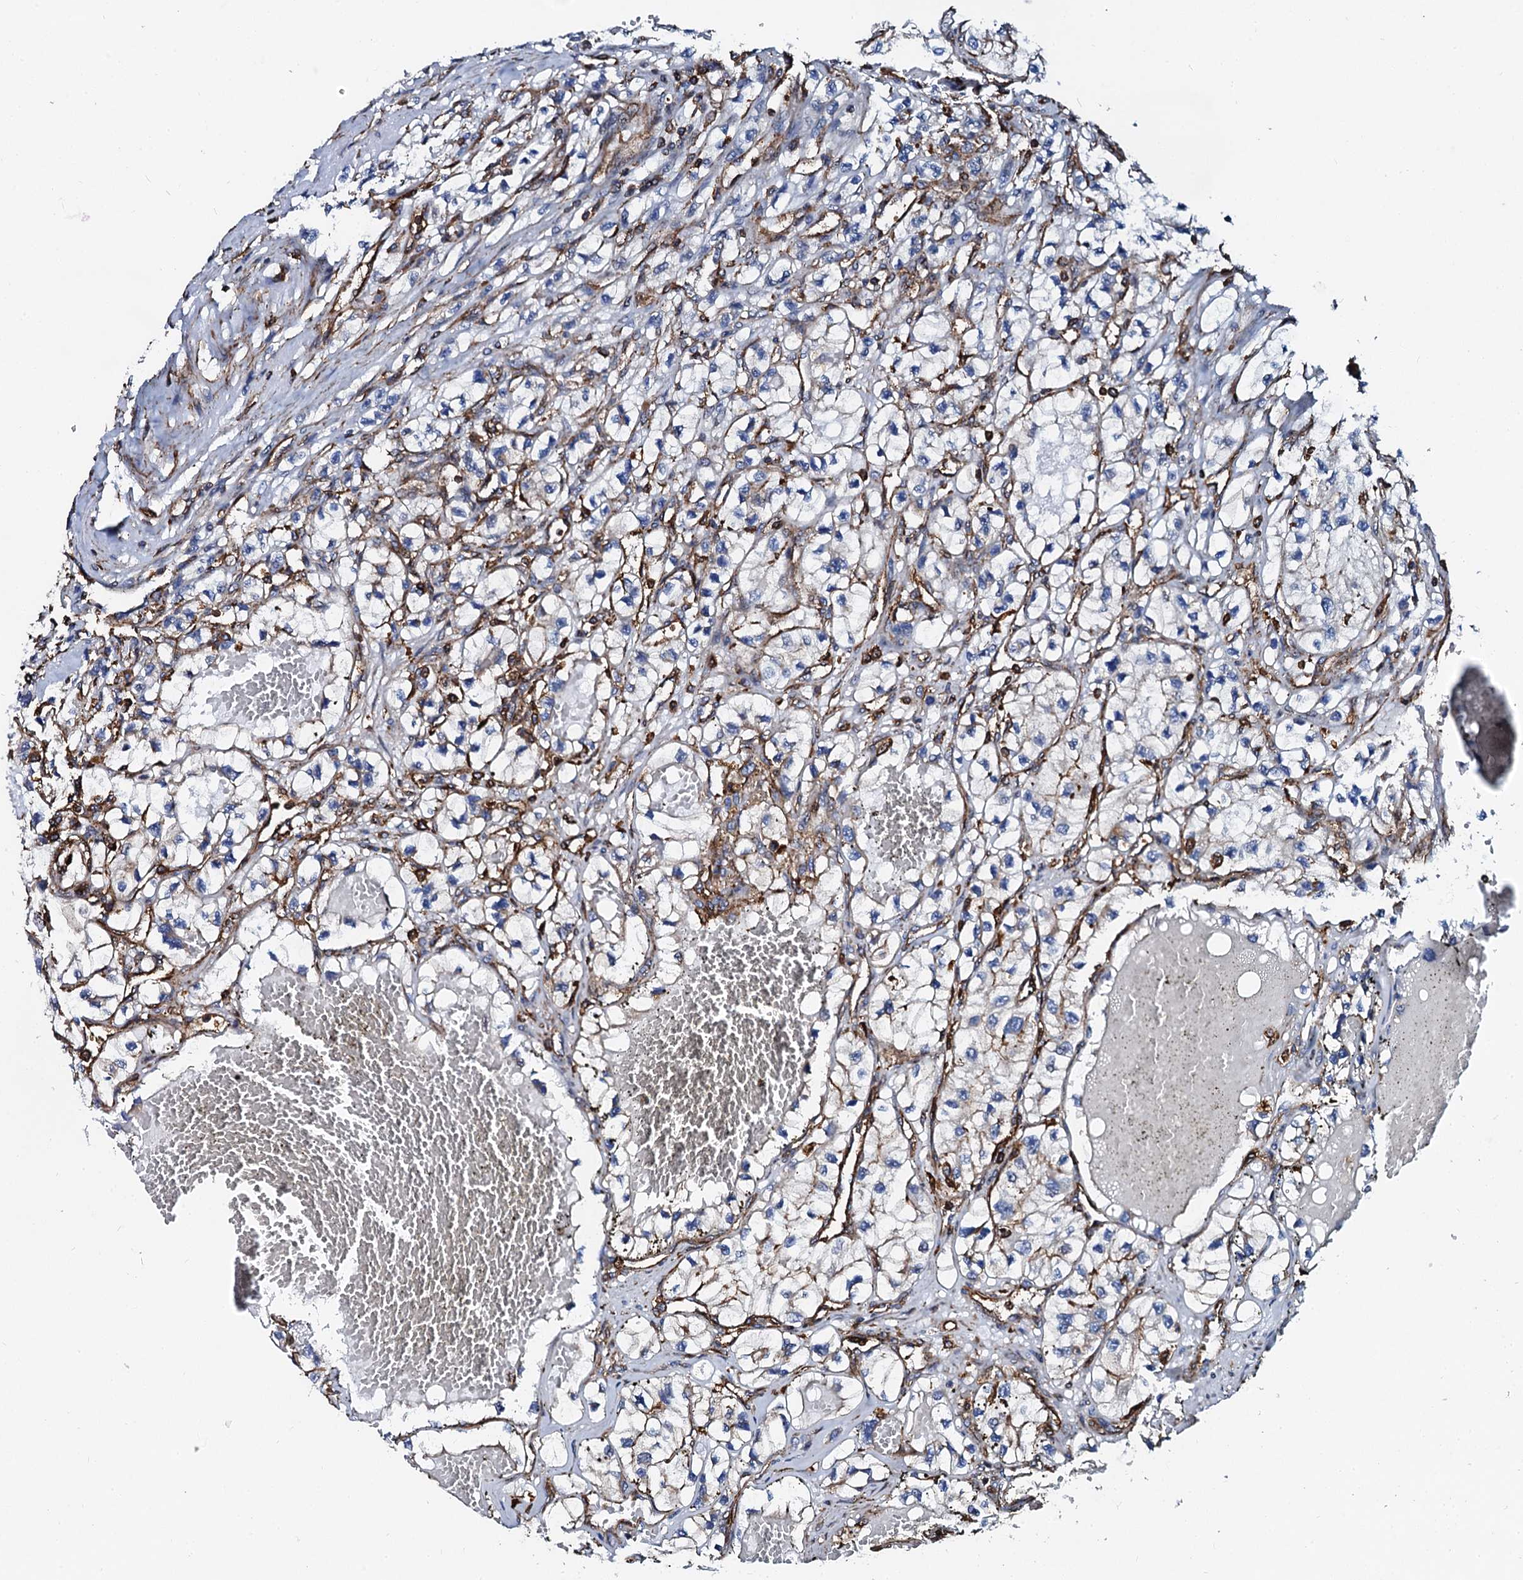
{"staining": {"intensity": "negative", "quantity": "none", "location": "none"}, "tissue": "renal cancer", "cell_type": "Tumor cells", "image_type": "cancer", "snomed": [{"axis": "morphology", "description": "Adenocarcinoma, NOS"}, {"axis": "topography", "description": "Kidney"}], "caption": "Adenocarcinoma (renal) was stained to show a protein in brown. There is no significant positivity in tumor cells.", "gene": "INTS10", "patient": {"sex": "female", "age": 57}}